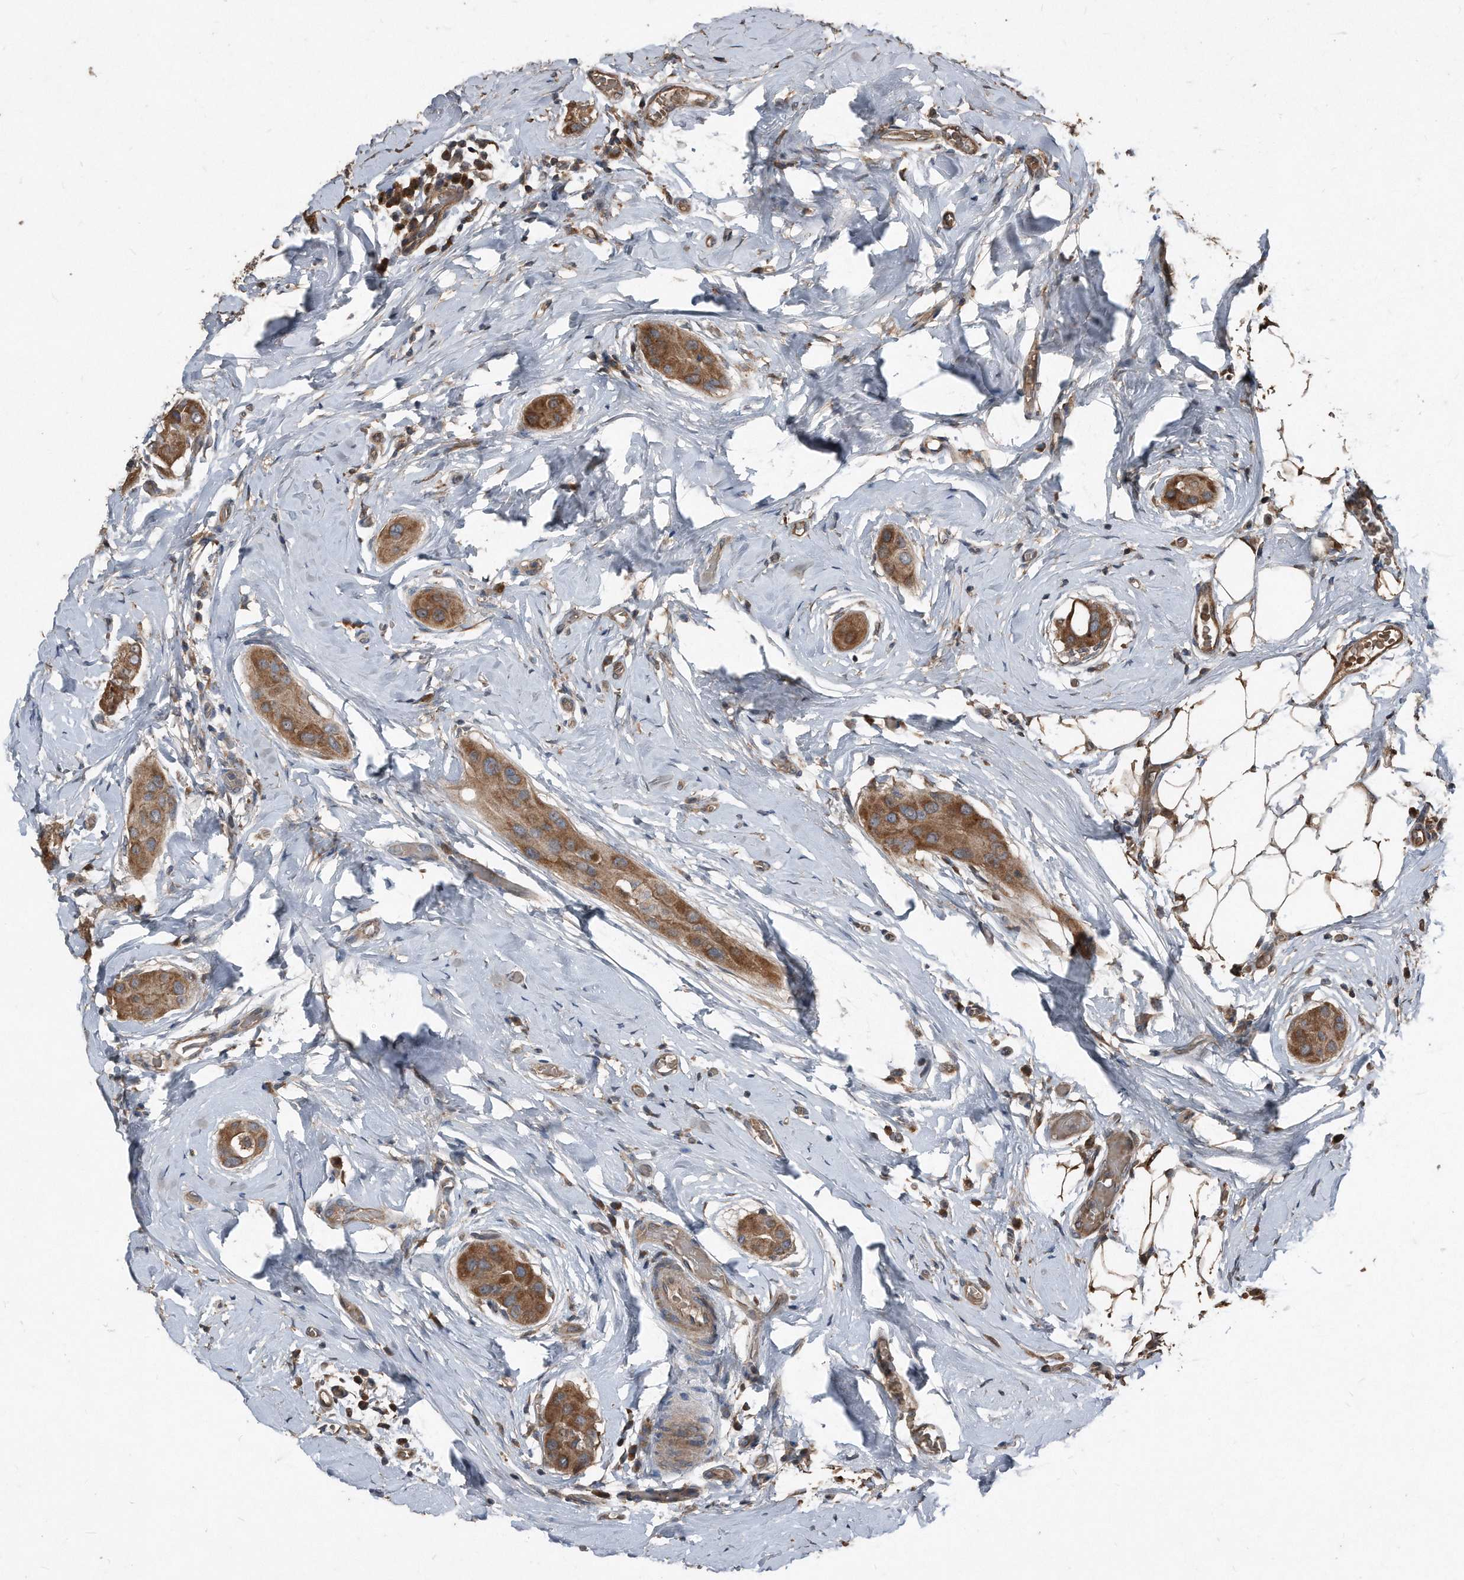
{"staining": {"intensity": "moderate", "quantity": ">75%", "location": "cytoplasmic/membranous"}, "tissue": "thyroid cancer", "cell_type": "Tumor cells", "image_type": "cancer", "snomed": [{"axis": "morphology", "description": "Papillary adenocarcinoma, NOS"}, {"axis": "topography", "description": "Thyroid gland"}], "caption": "Human papillary adenocarcinoma (thyroid) stained for a protein (brown) demonstrates moderate cytoplasmic/membranous positive expression in about >75% of tumor cells.", "gene": "ANKRD10", "patient": {"sex": "male", "age": 33}}